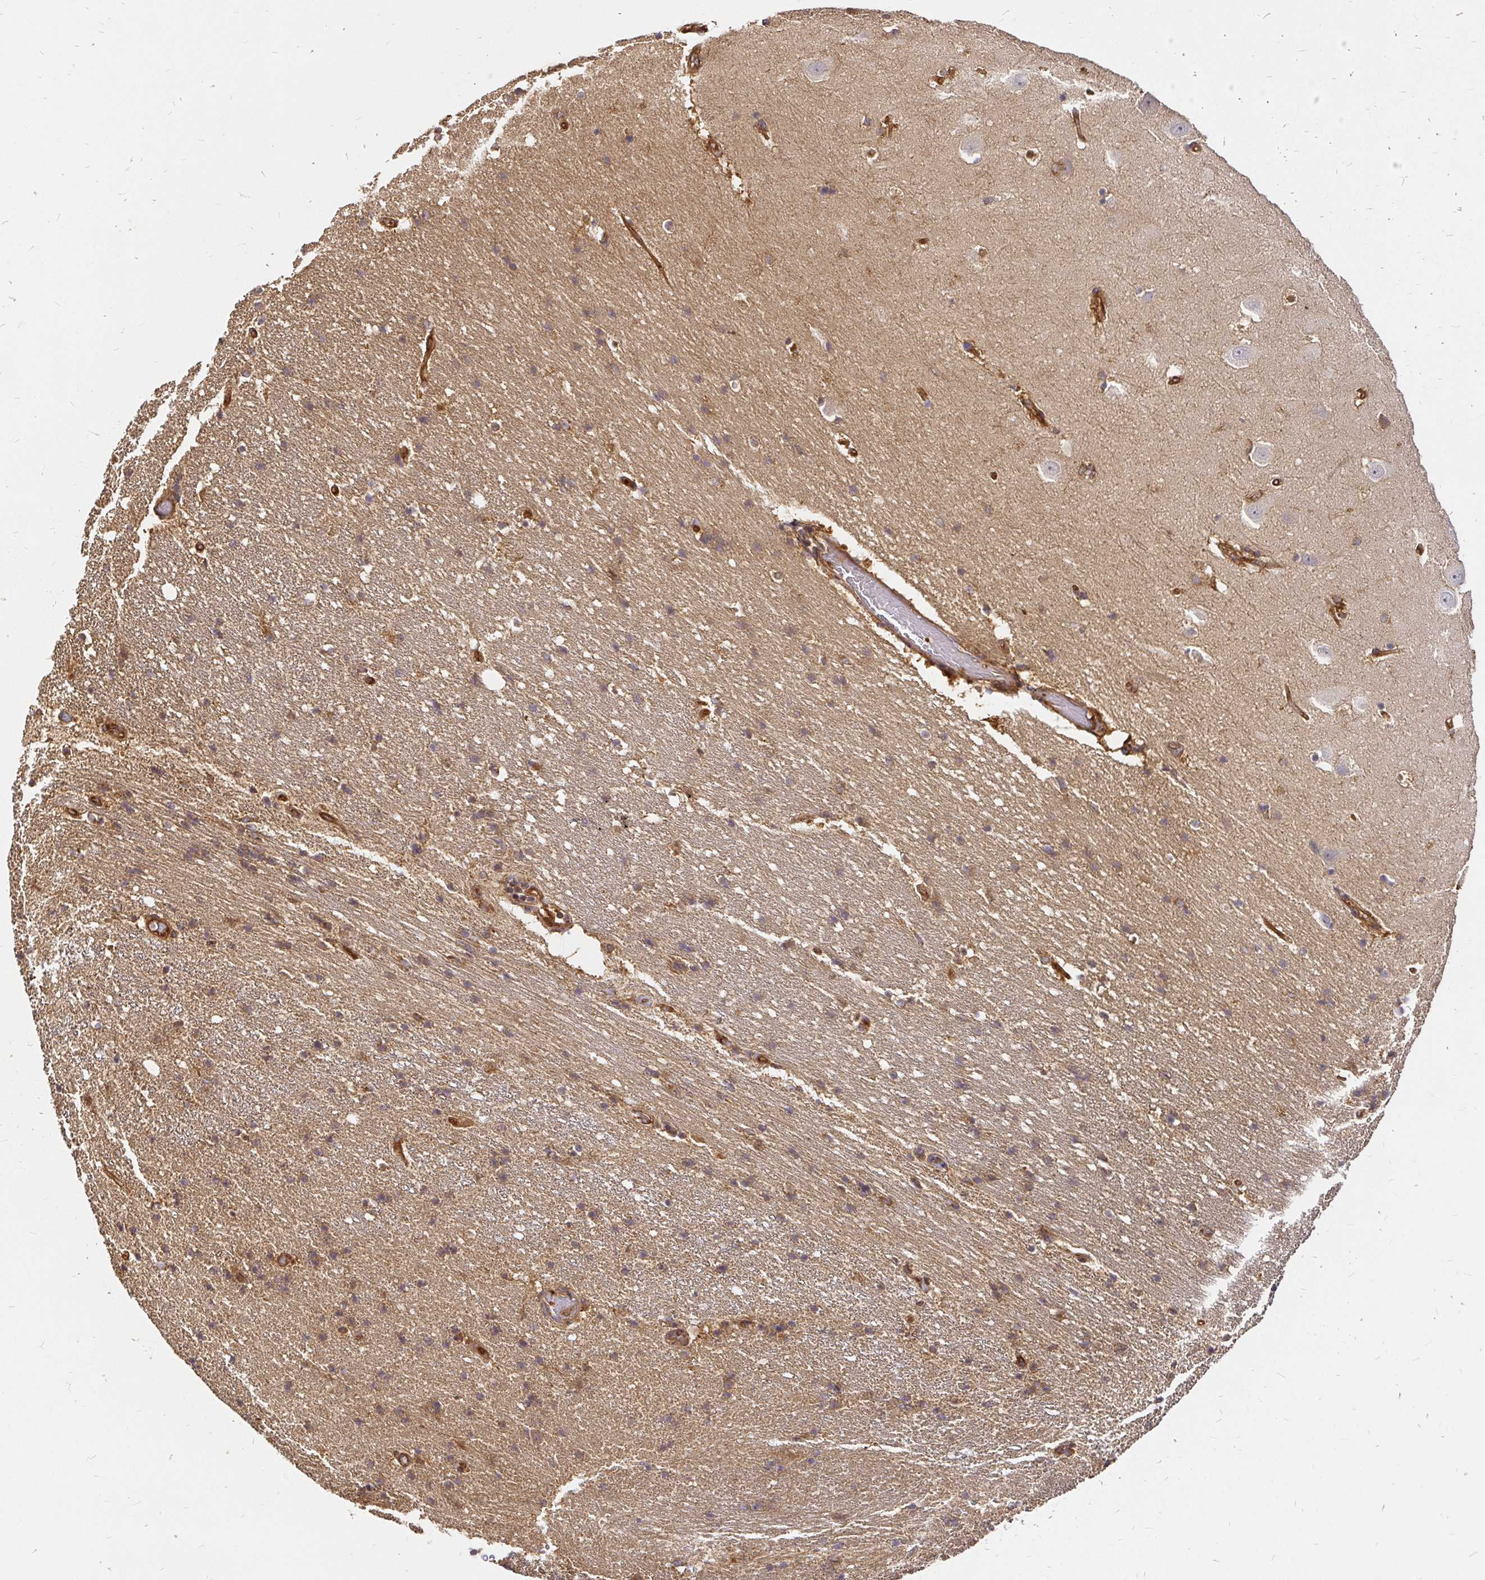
{"staining": {"intensity": "weak", "quantity": "25%-75%", "location": "cytoplasmic/membranous"}, "tissue": "hippocampus", "cell_type": "Glial cells", "image_type": "normal", "snomed": [{"axis": "morphology", "description": "Normal tissue, NOS"}, {"axis": "topography", "description": "Hippocampus"}], "caption": "A brown stain highlights weak cytoplasmic/membranous positivity of a protein in glial cells of normal human hippocampus.", "gene": "KIF5B", "patient": {"sex": "male", "age": 63}}